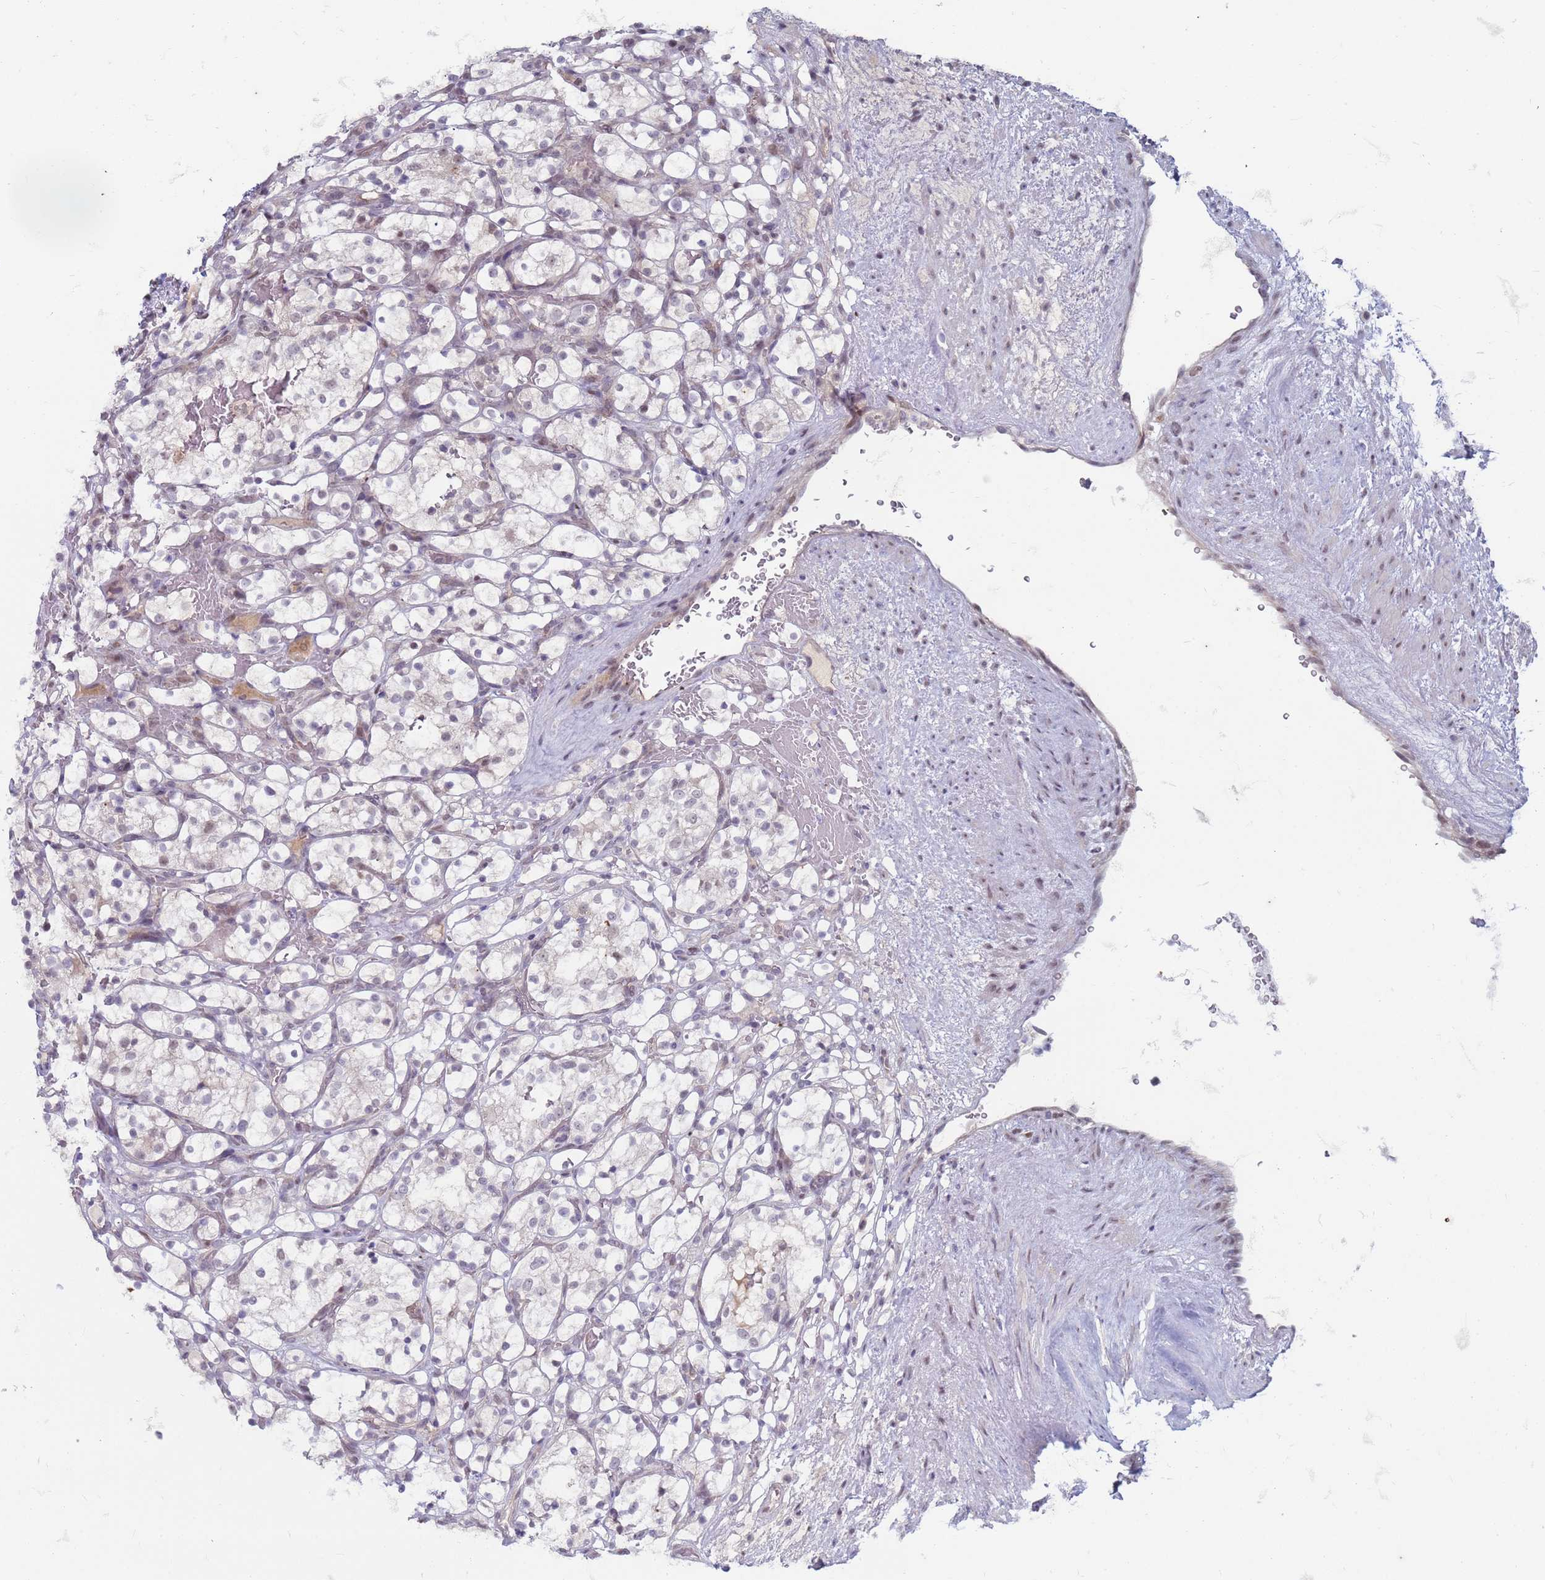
{"staining": {"intensity": "negative", "quantity": "none", "location": "none"}, "tissue": "renal cancer", "cell_type": "Tumor cells", "image_type": "cancer", "snomed": [{"axis": "morphology", "description": "Adenocarcinoma, NOS"}, {"axis": "topography", "description": "Kidney"}], "caption": "Adenocarcinoma (renal) was stained to show a protein in brown. There is no significant staining in tumor cells.", "gene": "TRMT6", "patient": {"sex": "female", "age": 69}}